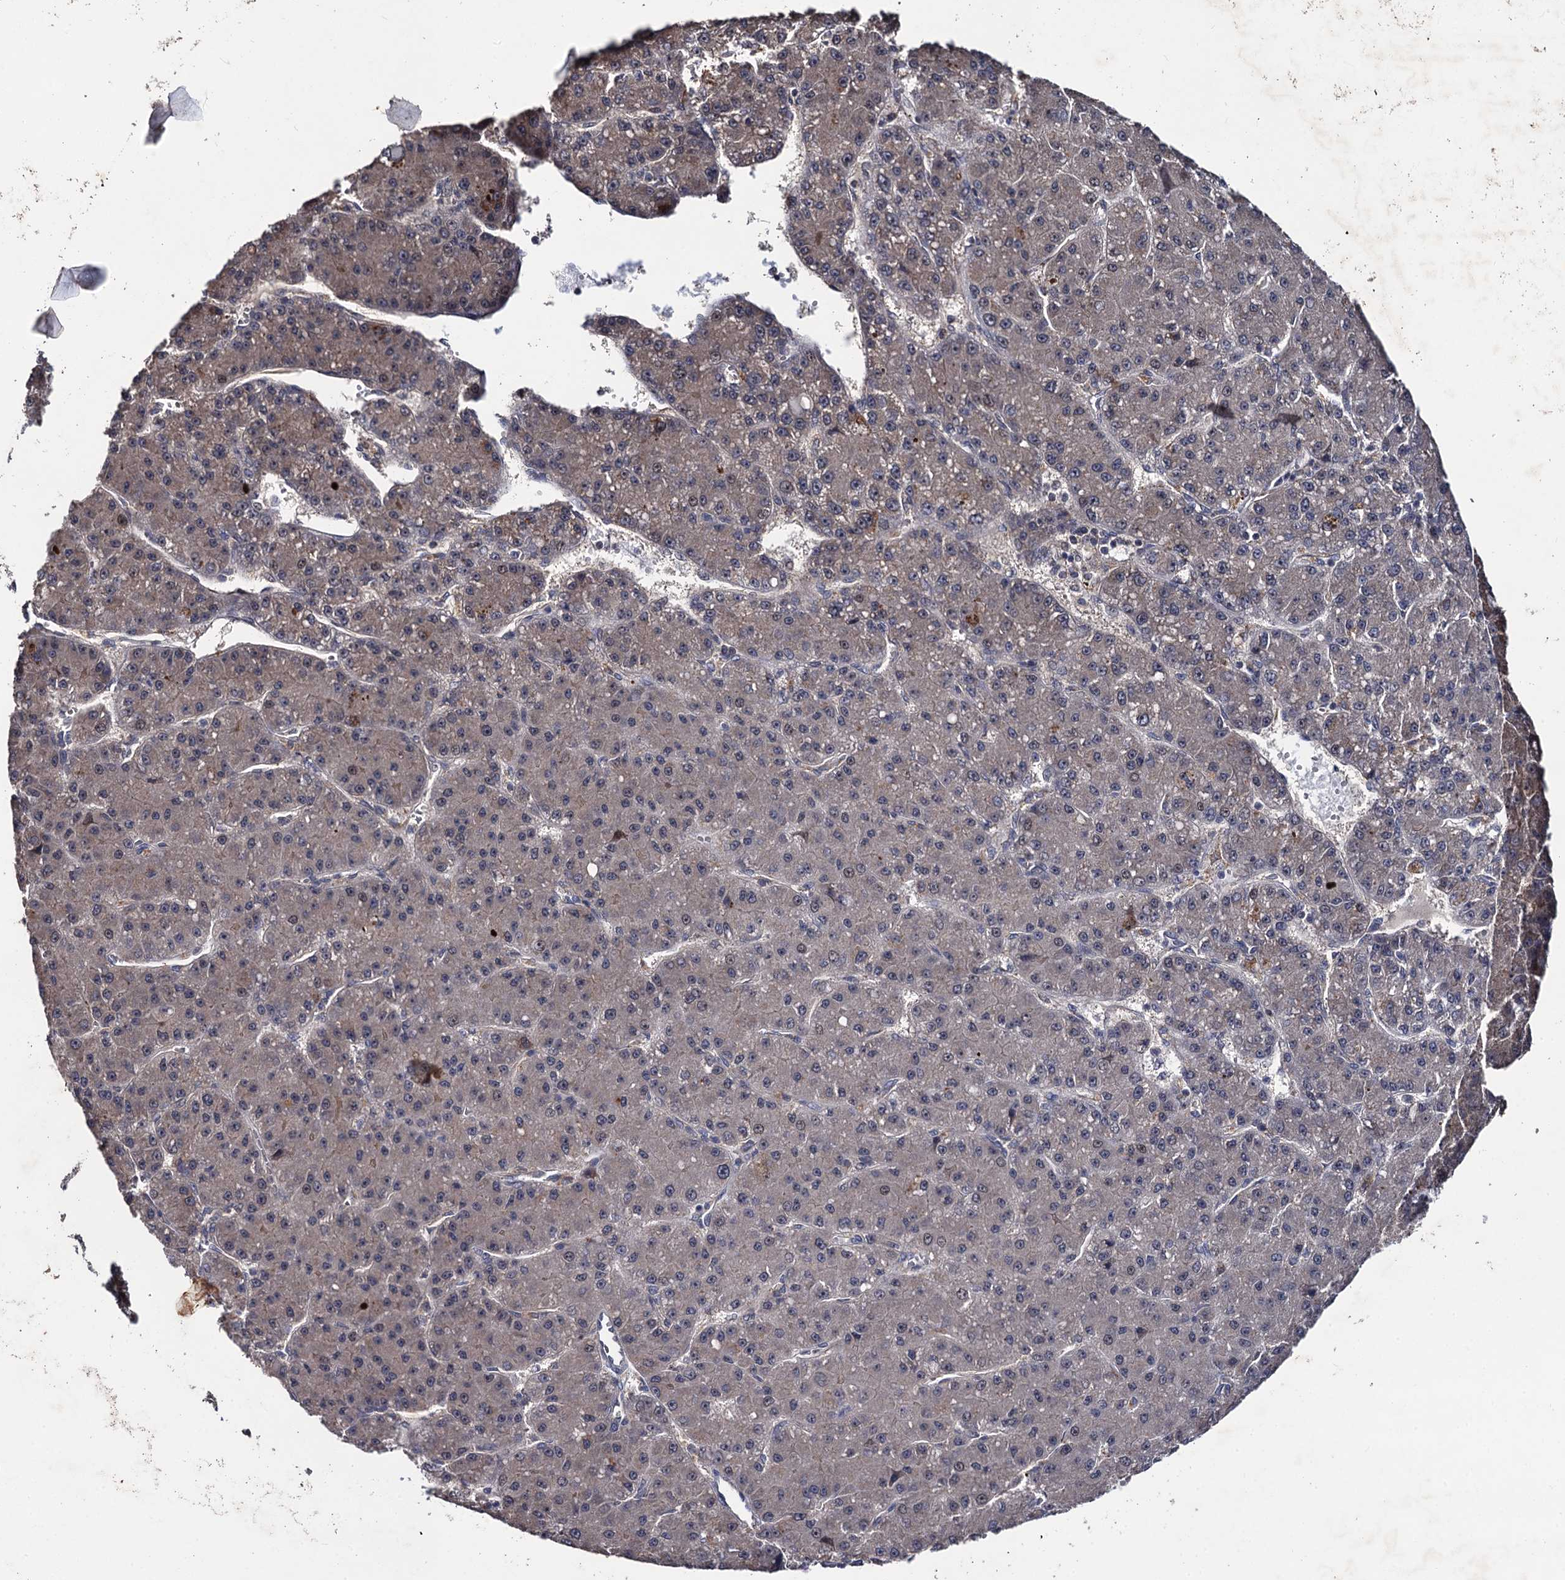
{"staining": {"intensity": "weak", "quantity": "25%-75%", "location": "cytoplasmic/membranous"}, "tissue": "liver cancer", "cell_type": "Tumor cells", "image_type": "cancer", "snomed": [{"axis": "morphology", "description": "Carcinoma, Hepatocellular, NOS"}, {"axis": "topography", "description": "Liver"}], "caption": "Immunohistochemistry staining of liver cancer (hepatocellular carcinoma), which reveals low levels of weak cytoplasmic/membranous expression in about 25%-75% of tumor cells indicating weak cytoplasmic/membranous protein positivity. The staining was performed using DAB (brown) for protein detection and nuclei were counterstained in hematoxylin (blue).", "gene": "LRRC63", "patient": {"sex": "male", "age": 67}}